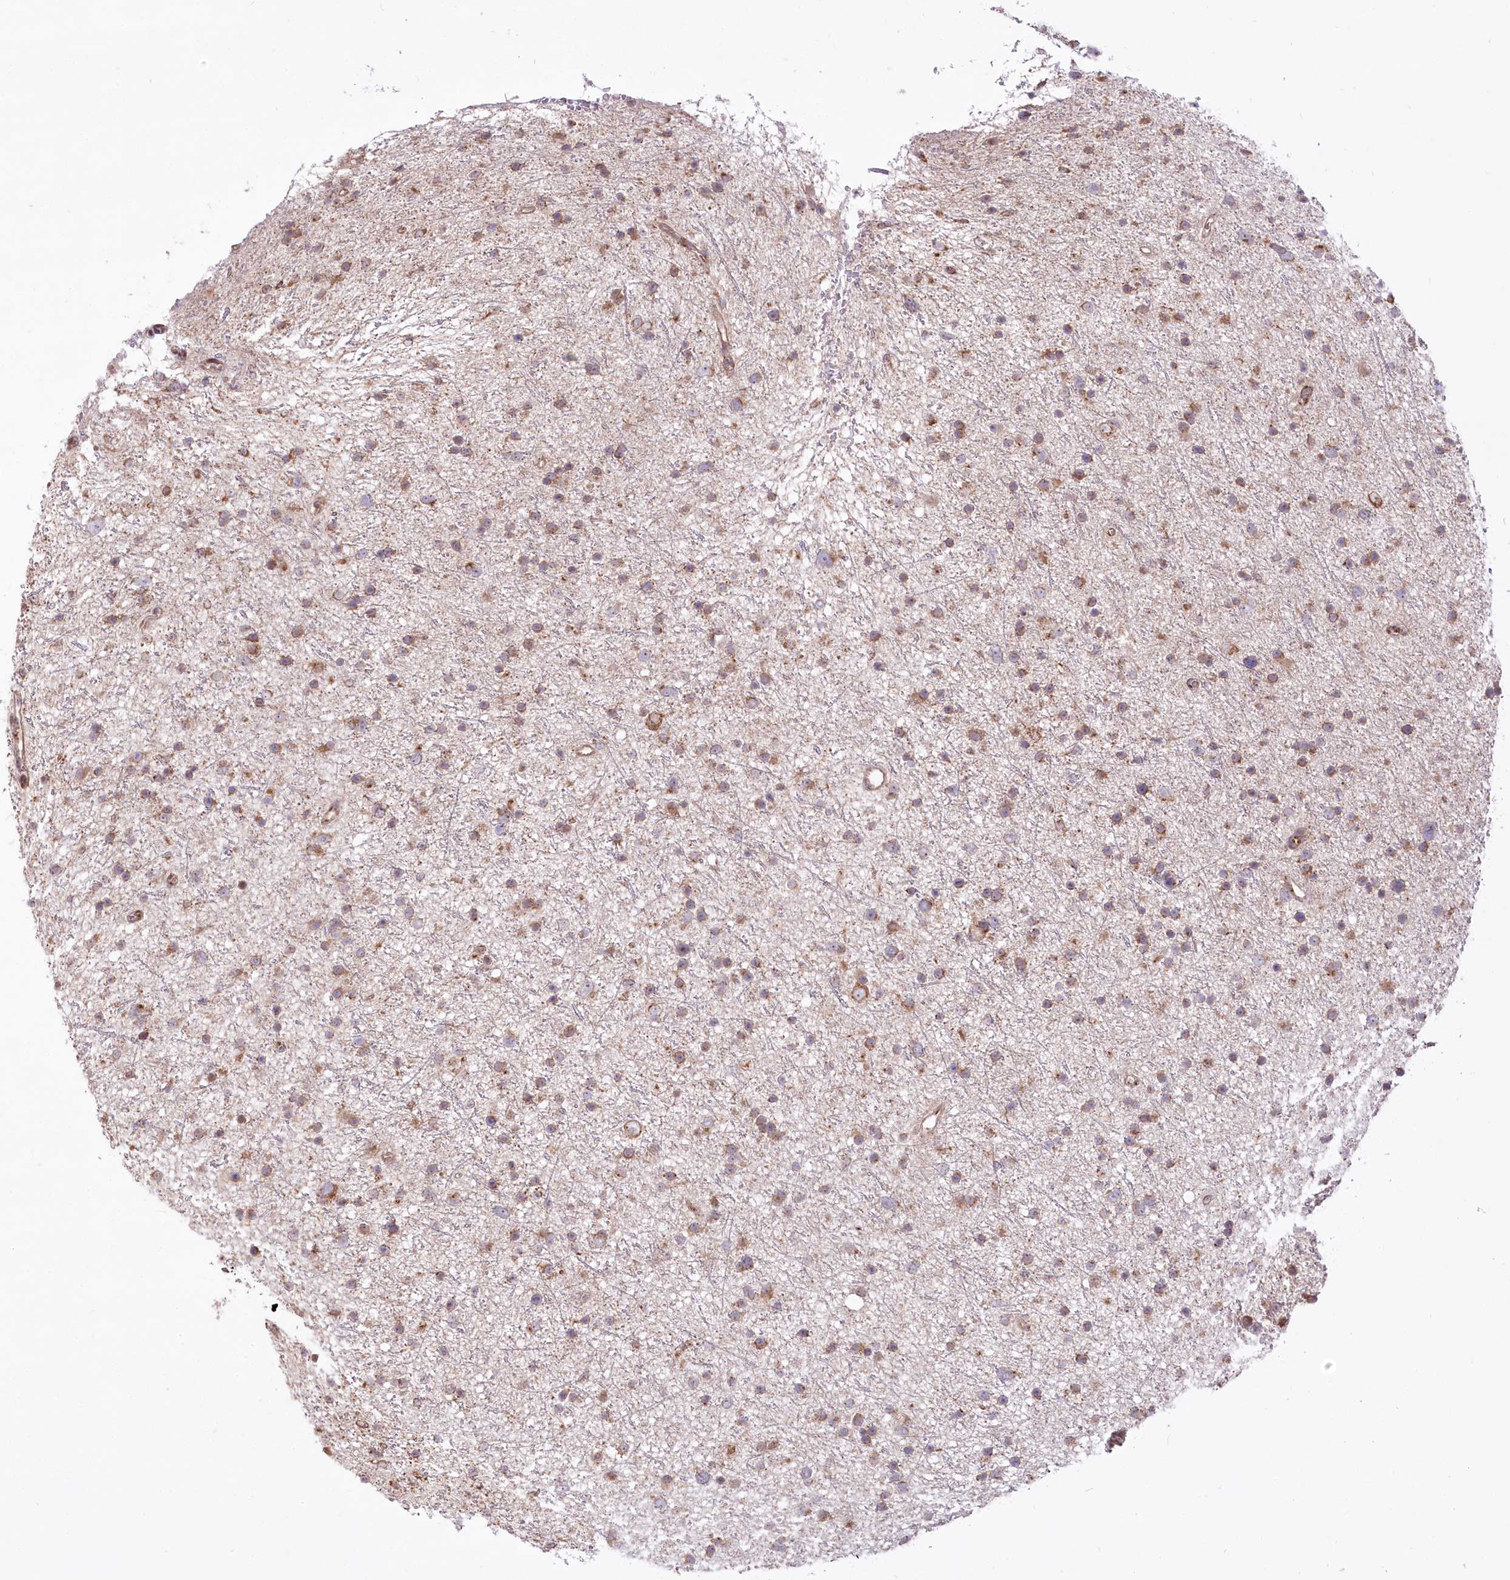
{"staining": {"intensity": "moderate", "quantity": ">75%", "location": "cytoplasmic/membranous"}, "tissue": "glioma", "cell_type": "Tumor cells", "image_type": "cancer", "snomed": [{"axis": "morphology", "description": "Glioma, malignant, Low grade"}, {"axis": "topography", "description": "Cerebral cortex"}], "caption": "This is an image of immunohistochemistry staining of glioma, which shows moderate staining in the cytoplasmic/membranous of tumor cells.", "gene": "STT3B", "patient": {"sex": "female", "age": 39}}